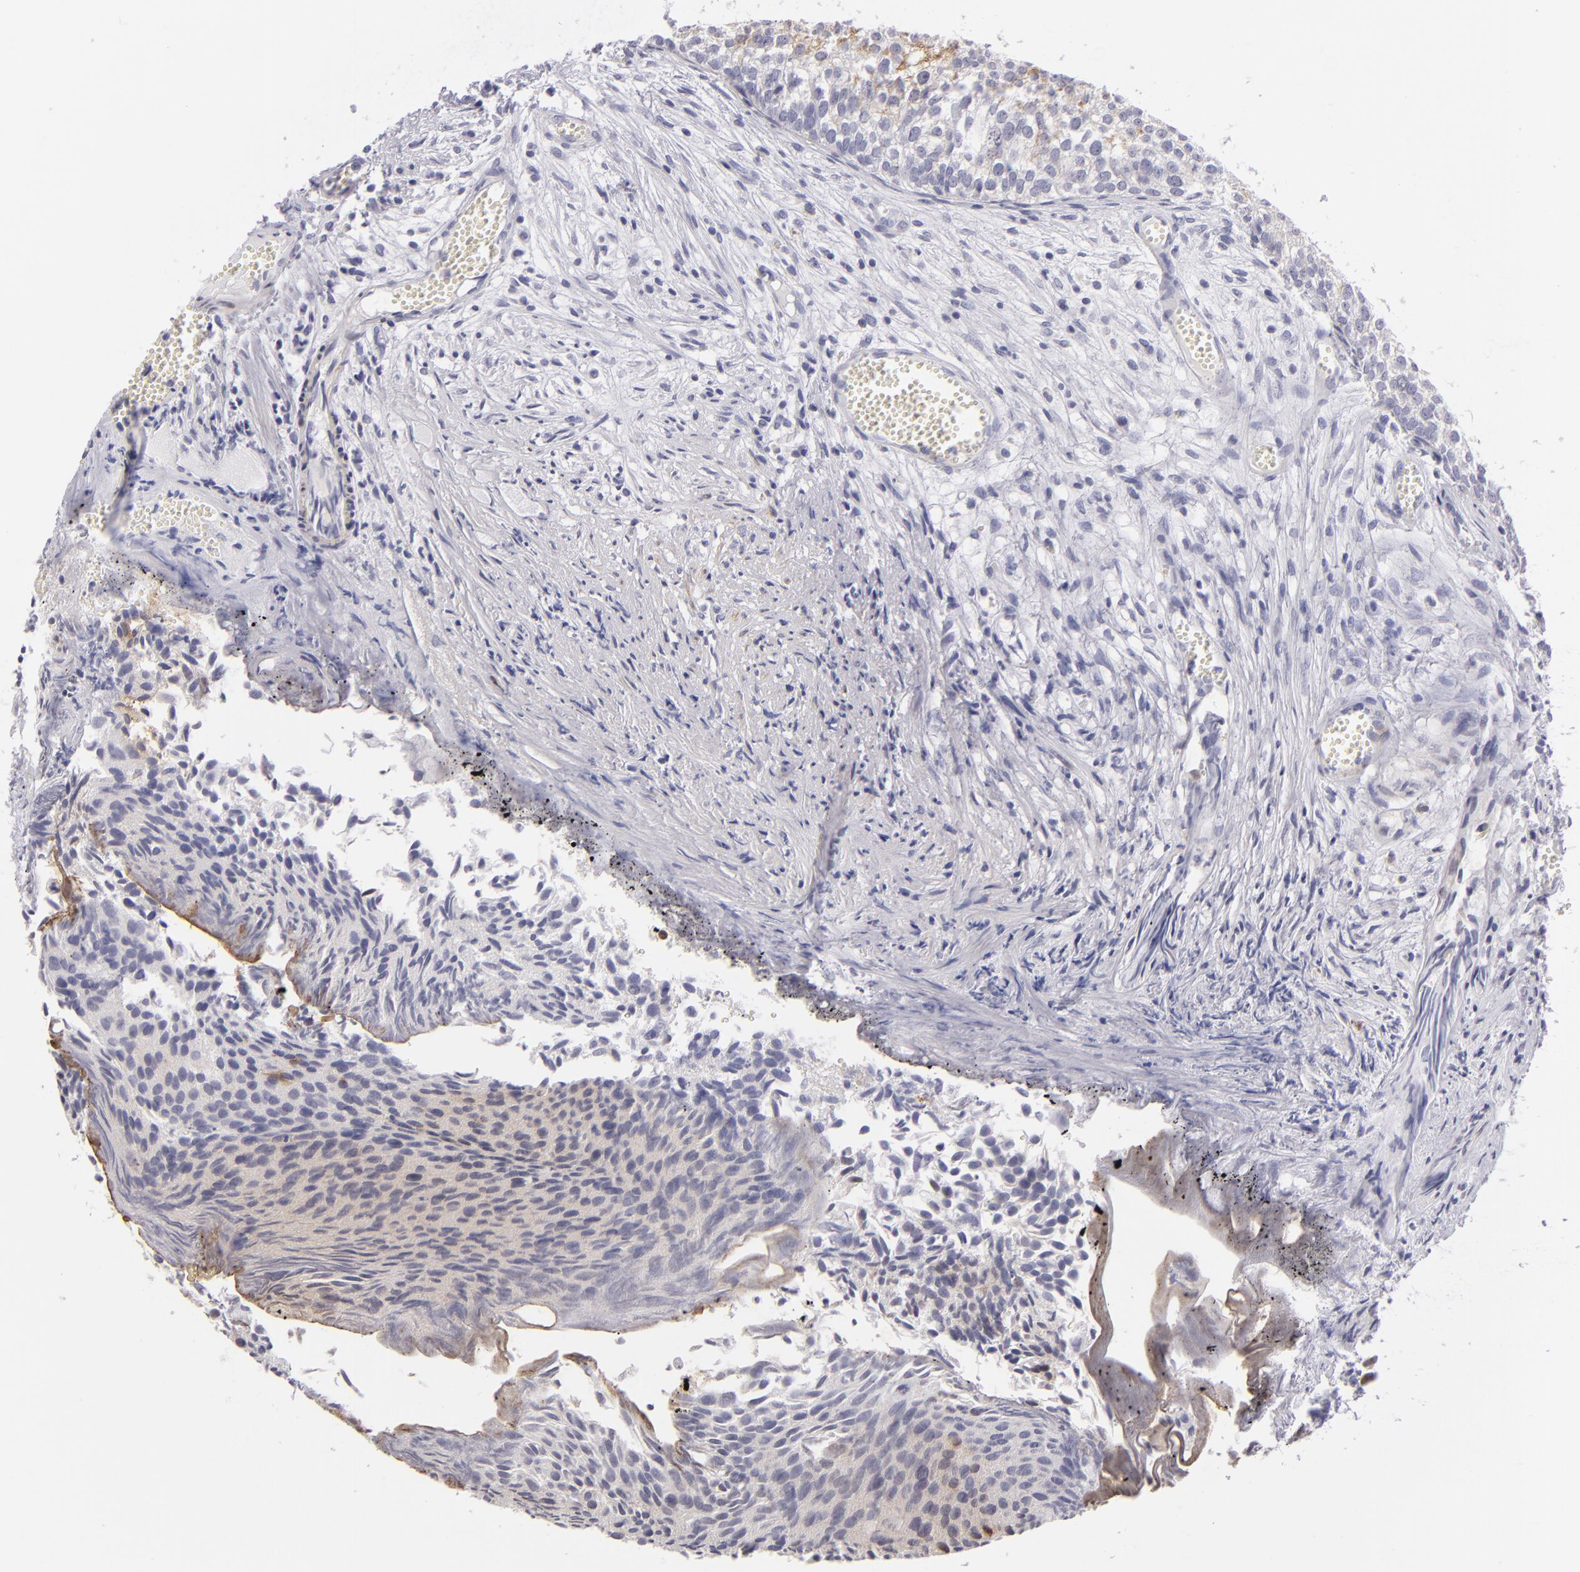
{"staining": {"intensity": "negative", "quantity": "none", "location": "none"}, "tissue": "urothelial cancer", "cell_type": "Tumor cells", "image_type": "cancer", "snomed": [{"axis": "morphology", "description": "Urothelial carcinoma, Low grade"}, {"axis": "topography", "description": "Urinary bladder"}], "caption": "Human low-grade urothelial carcinoma stained for a protein using IHC displays no staining in tumor cells.", "gene": "TNNC1", "patient": {"sex": "male", "age": 84}}